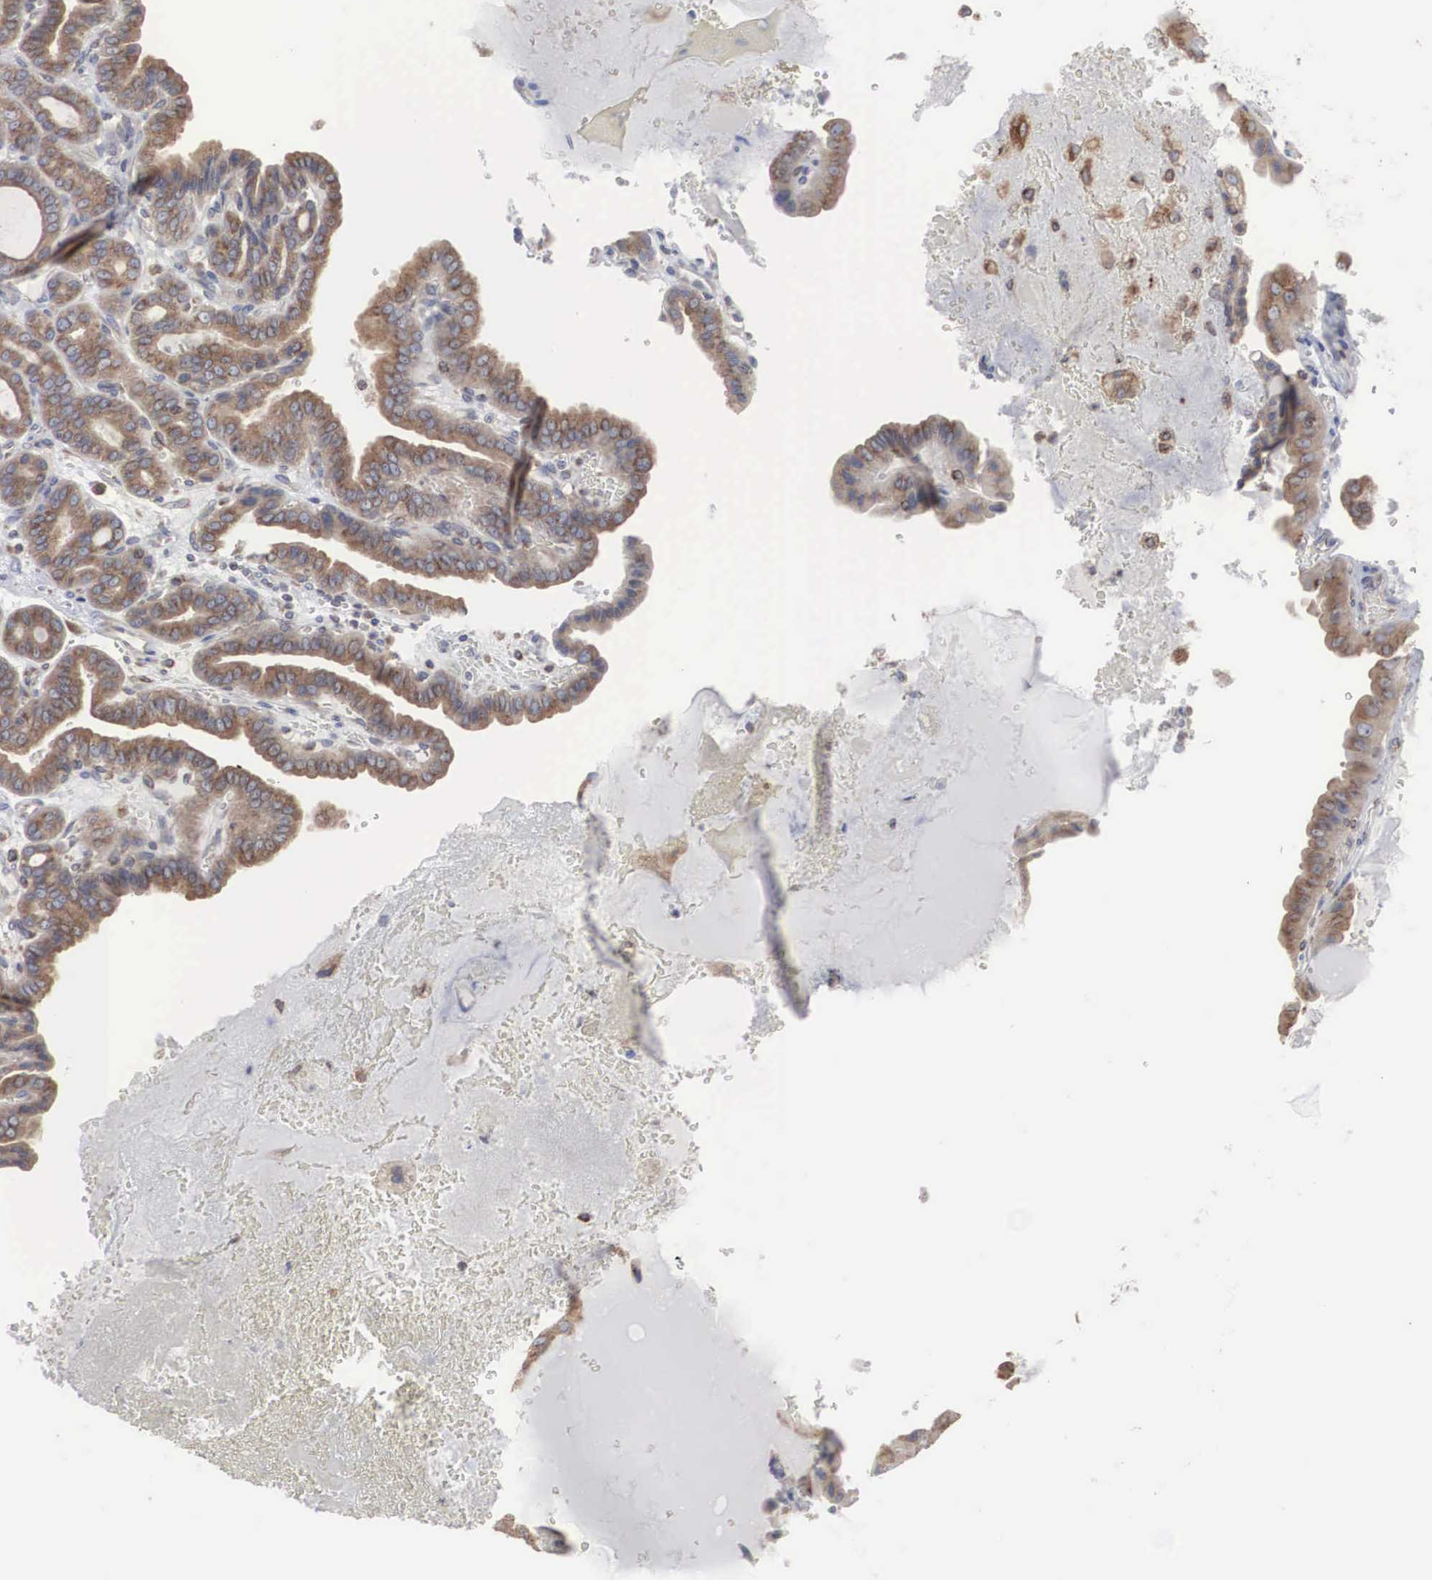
{"staining": {"intensity": "strong", "quantity": ">75%", "location": "cytoplasmic/membranous"}, "tissue": "thyroid cancer", "cell_type": "Tumor cells", "image_type": "cancer", "snomed": [{"axis": "morphology", "description": "Papillary adenocarcinoma, NOS"}, {"axis": "topography", "description": "Thyroid gland"}], "caption": "Papillary adenocarcinoma (thyroid) stained with immunohistochemistry (IHC) demonstrates strong cytoplasmic/membranous positivity in about >75% of tumor cells.", "gene": "MIA2", "patient": {"sex": "male", "age": 87}}